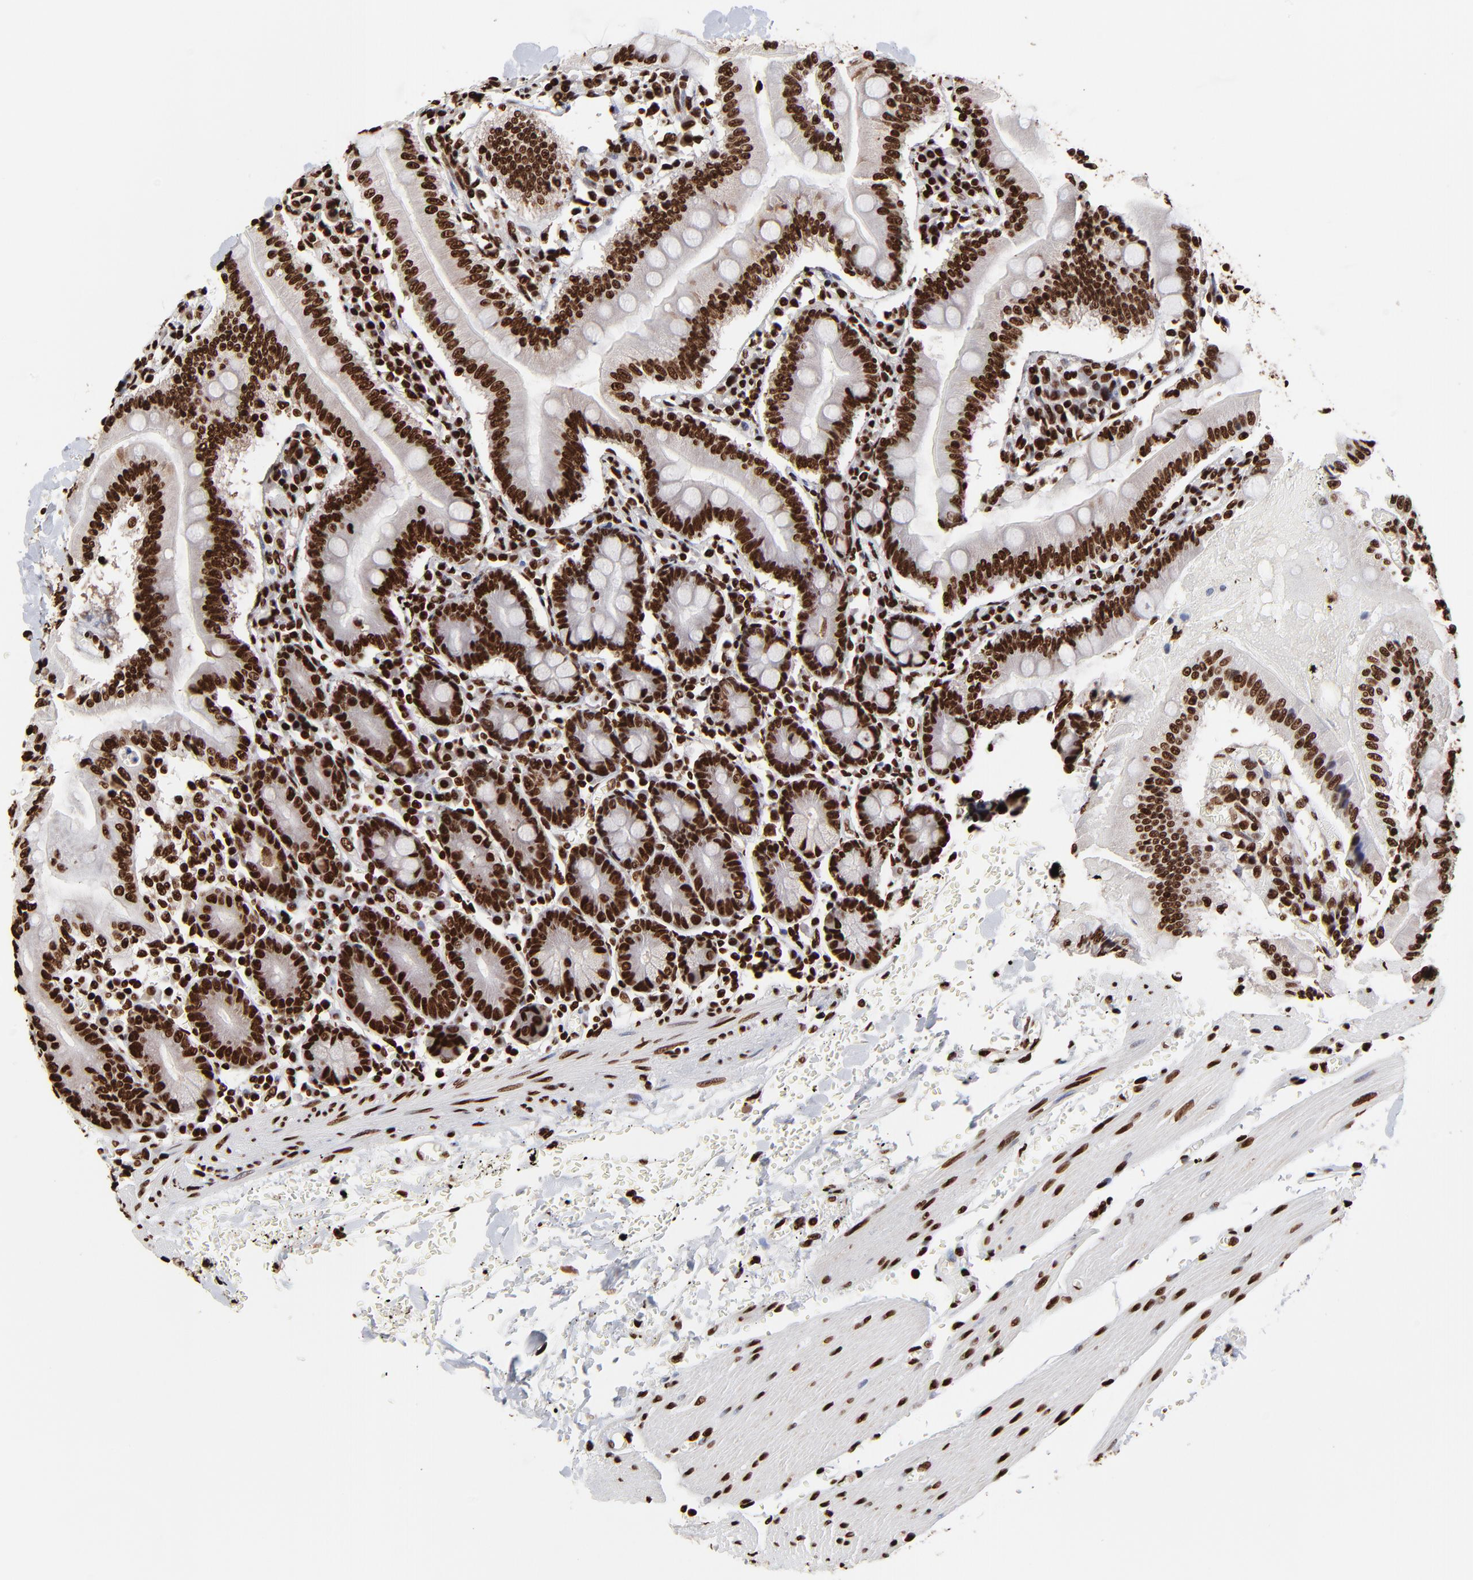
{"staining": {"intensity": "strong", "quantity": ">75%", "location": "nuclear"}, "tissue": "small intestine", "cell_type": "Glandular cells", "image_type": "normal", "snomed": [{"axis": "morphology", "description": "Normal tissue, NOS"}, {"axis": "topography", "description": "Small intestine"}], "caption": "DAB (3,3'-diaminobenzidine) immunohistochemical staining of unremarkable small intestine displays strong nuclear protein positivity in about >75% of glandular cells.", "gene": "ZNF544", "patient": {"sex": "male", "age": 71}}